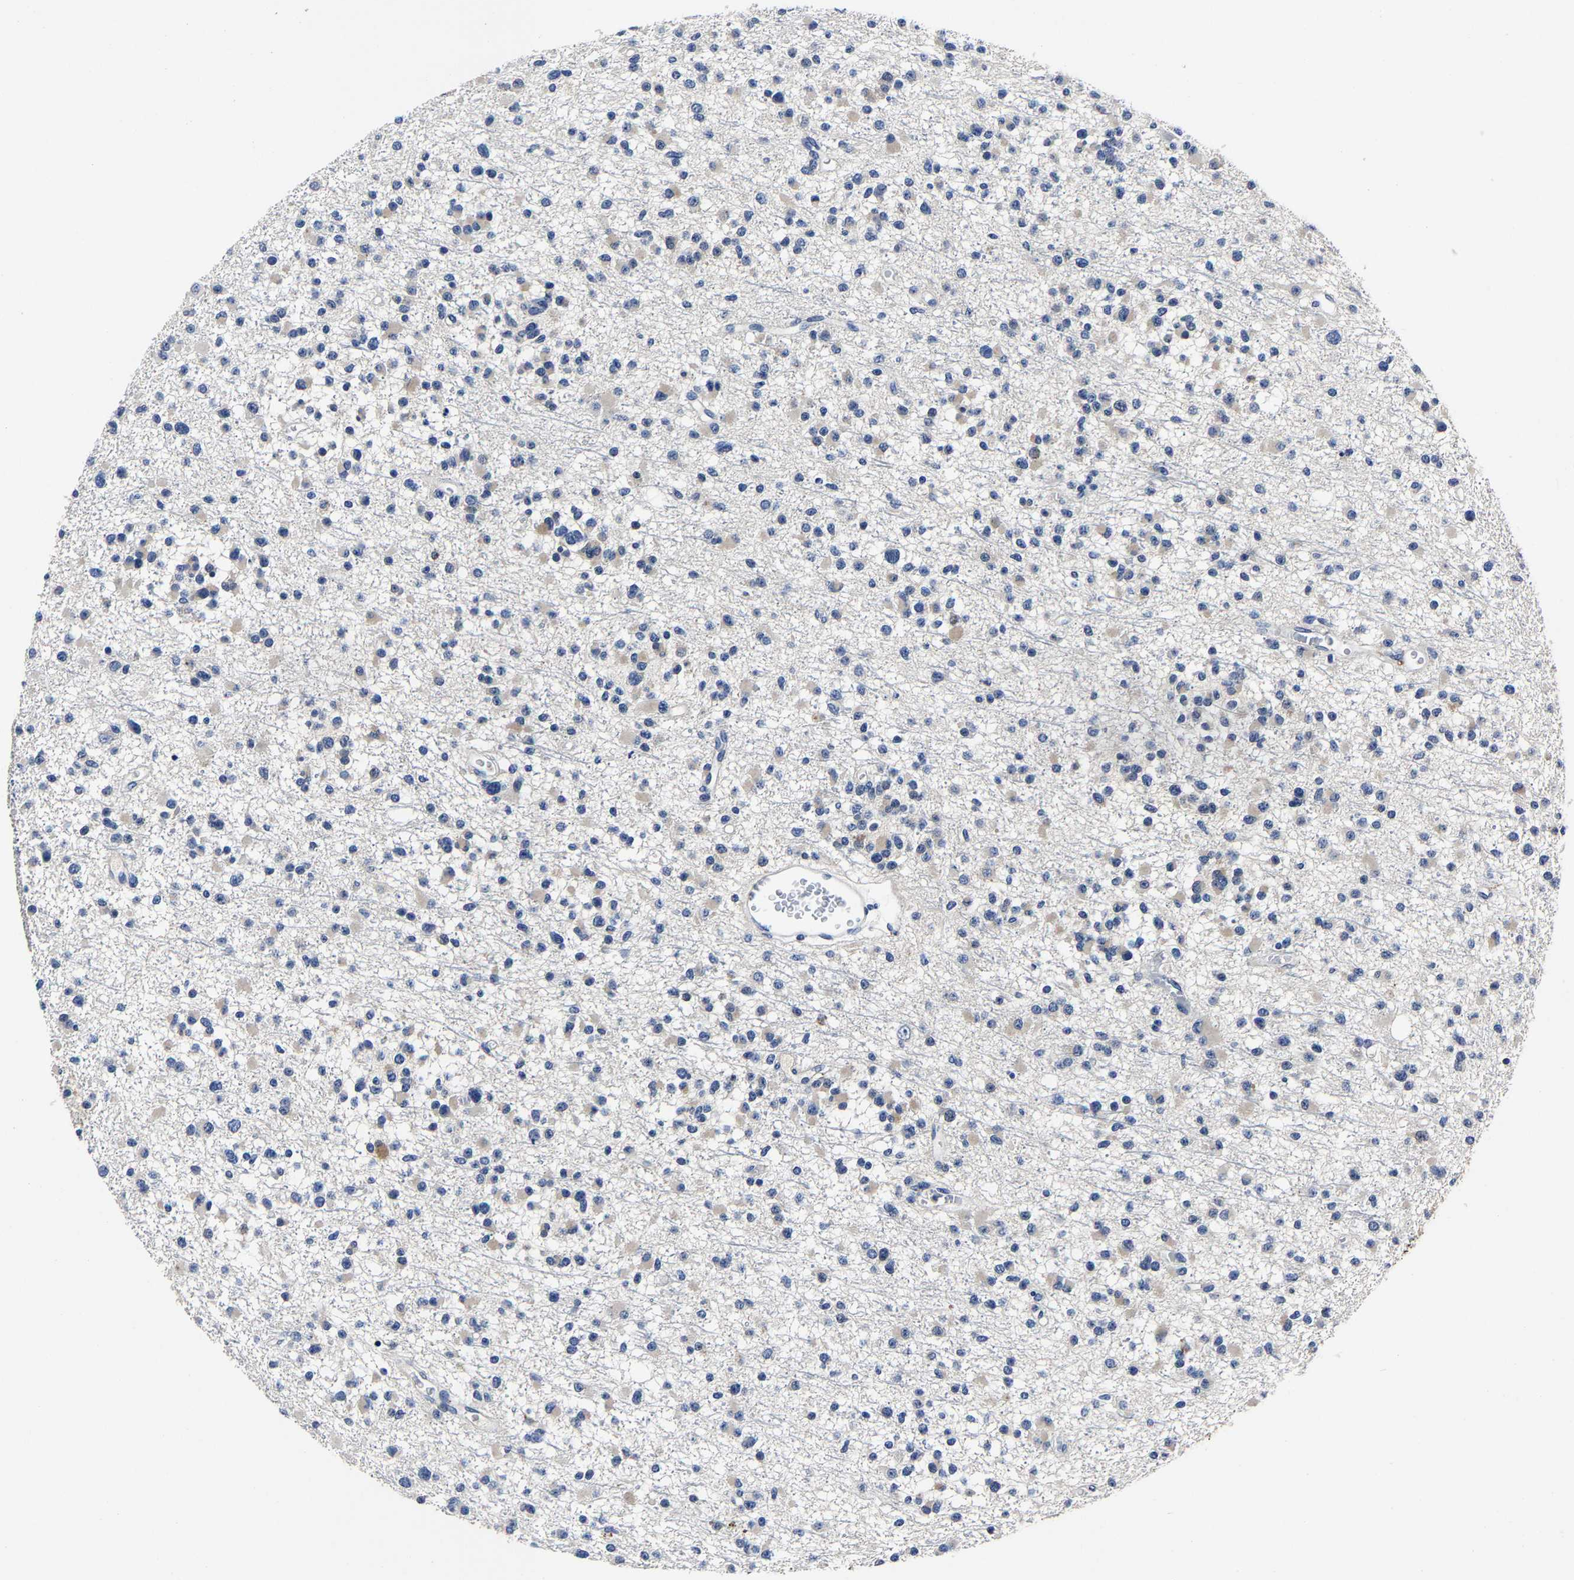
{"staining": {"intensity": "weak", "quantity": "<25%", "location": "cytoplasmic/membranous"}, "tissue": "glioma", "cell_type": "Tumor cells", "image_type": "cancer", "snomed": [{"axis": "morphology", "description": "Glioma, malignant, Low grade"}, {"axis": "topography", "description": "Brain"}], "caption": "This is an IHC photomicrograph of malignant glioma (low-grade). There is no staining in tumor cells.", "gene": "PSPH", "patient": {"sex": "female", "age": 22}}